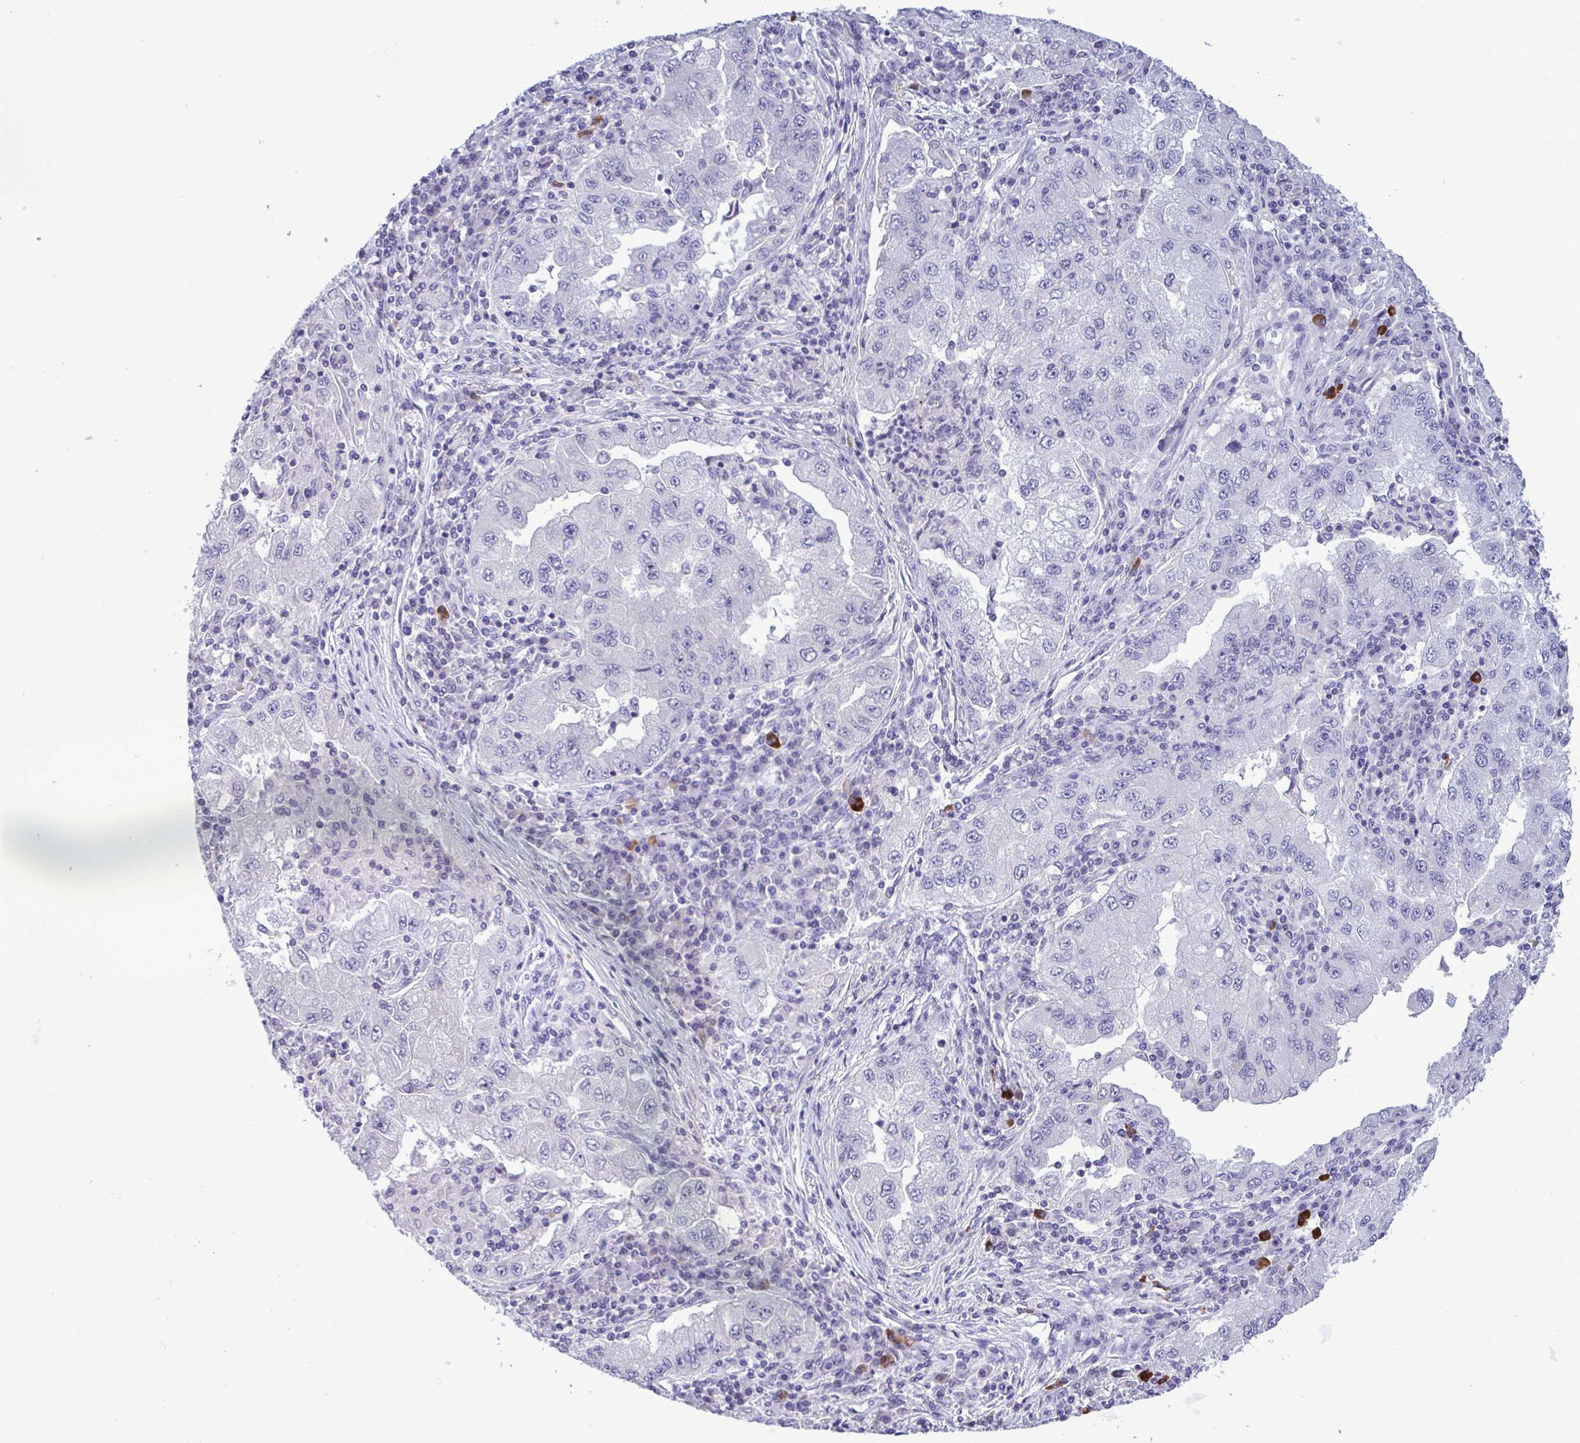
{"staining": {"intensity": "negative", "quantity": "none", "location": "none"}, "tissue": "lung cancer", "cell_type": "Tumor cells", "image_type": "cancer", "snomed": [{"axis": "morphology", "description": "Adenocarcinoma, NOS"}, {"axis": "morphology", "description": "Adenocarcinoma primary or metastatic"}, {"axis": "topography", "description": "Lung"}], "caption": "Tumor cells are negative for brown protein staining in lung adenocarcinoma primary or metastatic.", "gene": "INAFM1", "patient": {"sex": "male", "age": 74}}